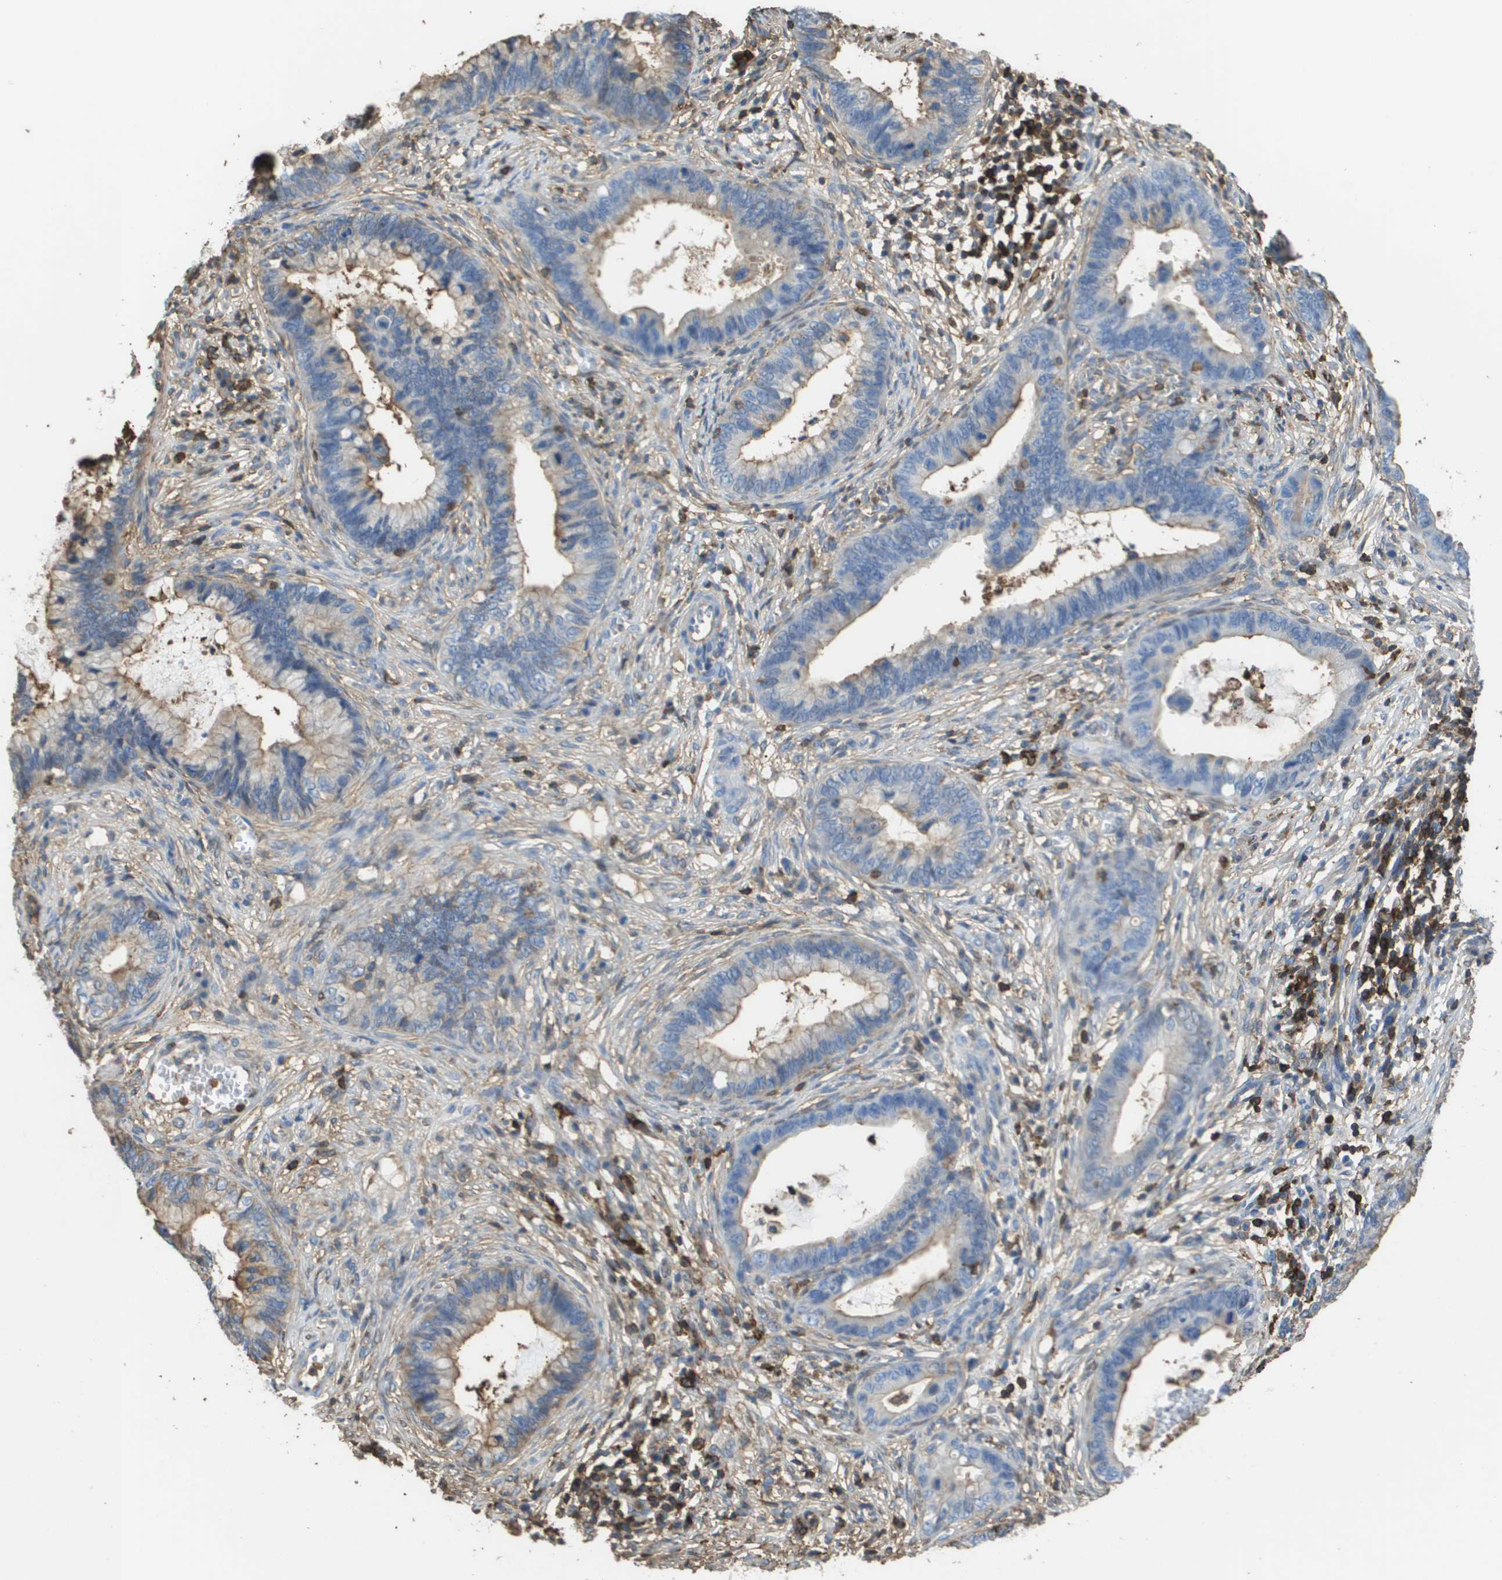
{"staining": {"intensity": "weak", "quantity": "<25%", "location": "cytoplasmic/membranous"}, "tissue": "cervical cancer", "cell_type": "Tumor cells", "image_type": "cancer", "snomed": [{"axis": "morphology", "description": "Adenocarcinoma, NOS"}, {"axis": "topography", "description": "Cervix"}], "caption": "Protein analysis of adenocarcinoma (cervical) shows no significant expression in tumor cells. The staining was performed using DAB to visualize the protein expression in brown, while the nuclei were stained in blue with hematoxylin (Magnification: 20x).", "gene": "PASK", "patient": {"sex": "female", "age": 44}}